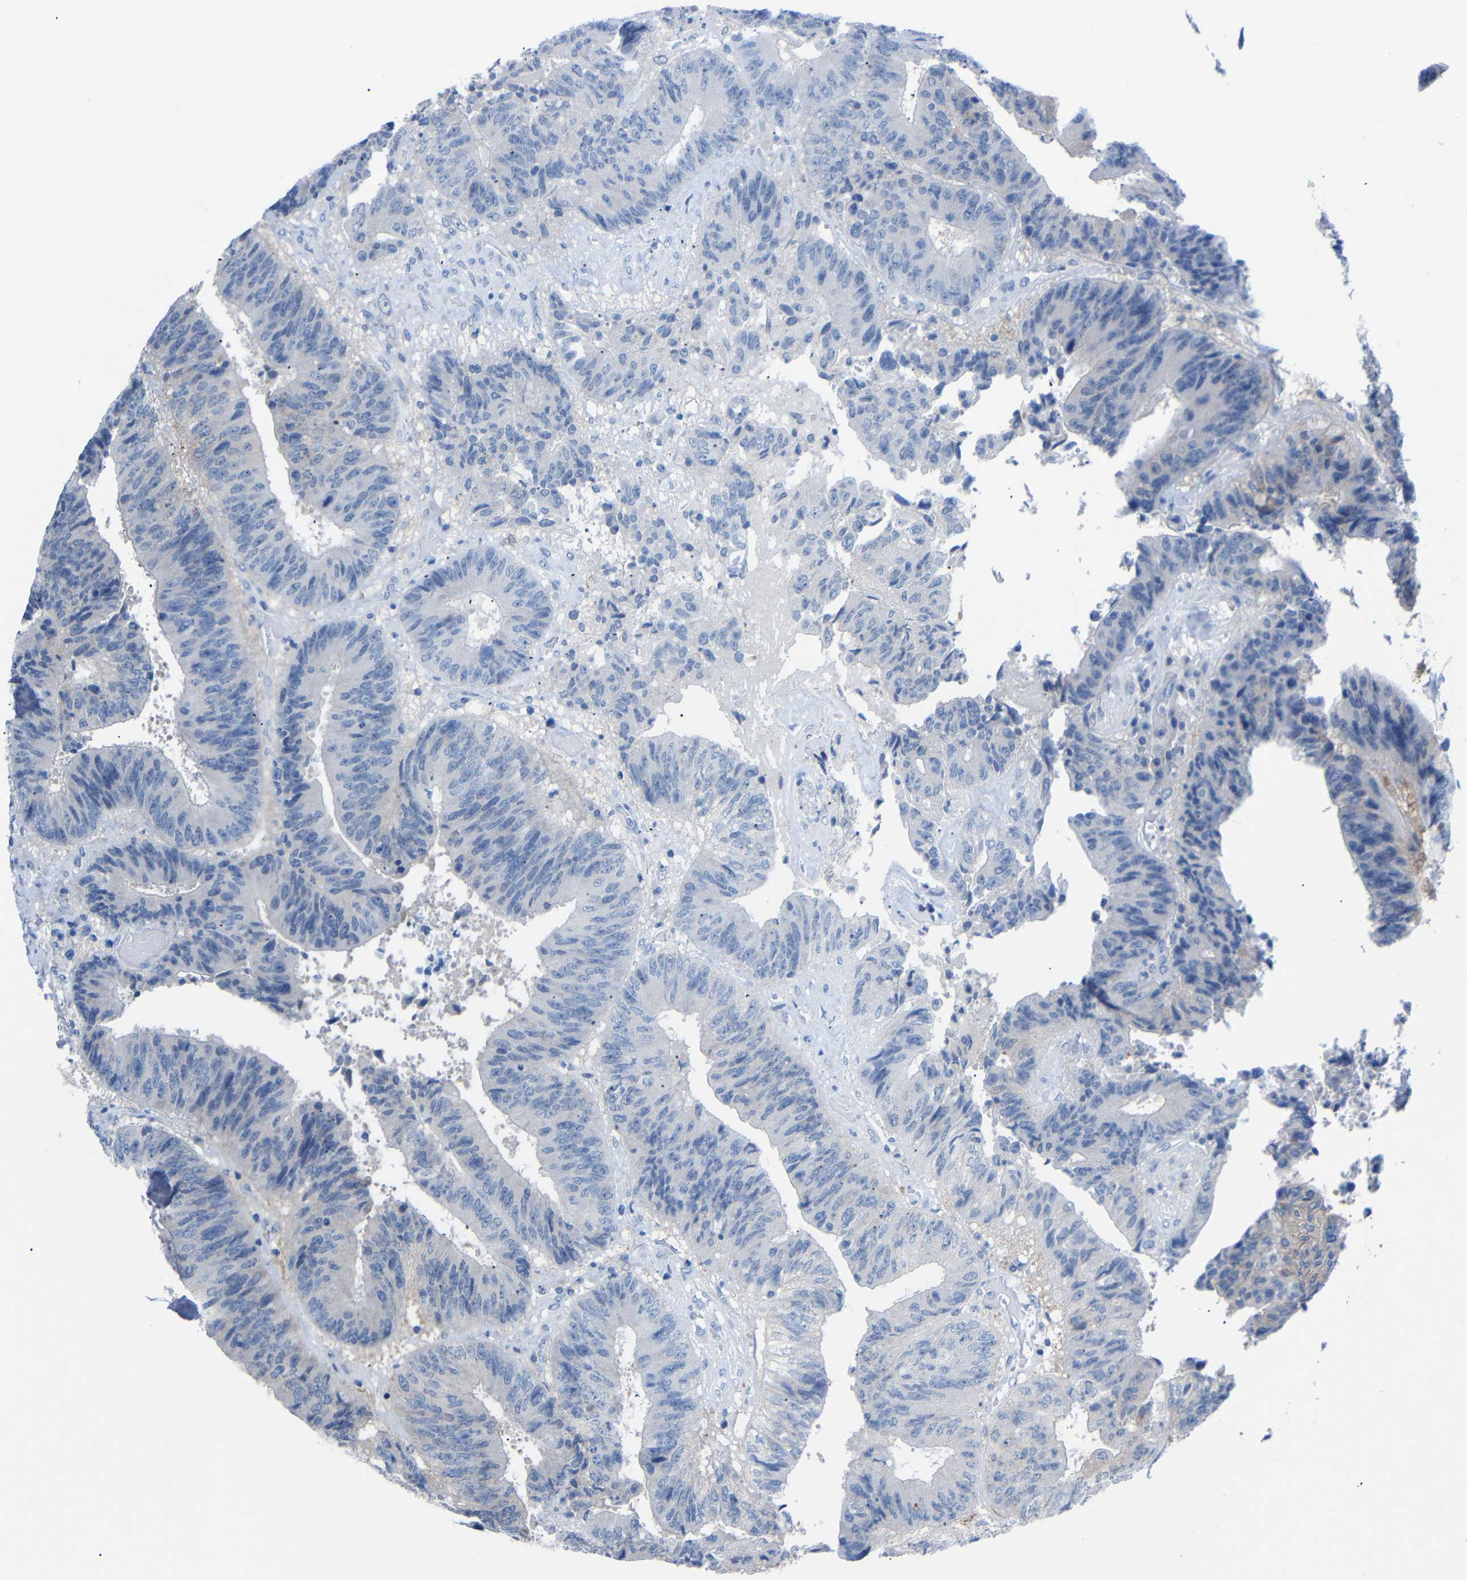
{"staining": {"intensity": "weak", "quantity": "<25%", "location": "cytoplasmic/membranous"}, "tissue": "colorectal cancer", "cell_type": "Tumor cells", "image_type": "cancer", "snomed": [{"axis": "morphology", "description": "Adenocarcinoma, NOS"}, {"axis": "topography", "description": "Rectum"}], "caption": "A photomicrograph of human adenocarcinoma (colorectal) is negative for staining in tumor cells. (Brightfield microscopy of DAB (3,3'-diaminobenzidine) immunohistochemistry at high magnification).", "gene": "PEBP1", "patient": {"sex": "male", "age": 72}}